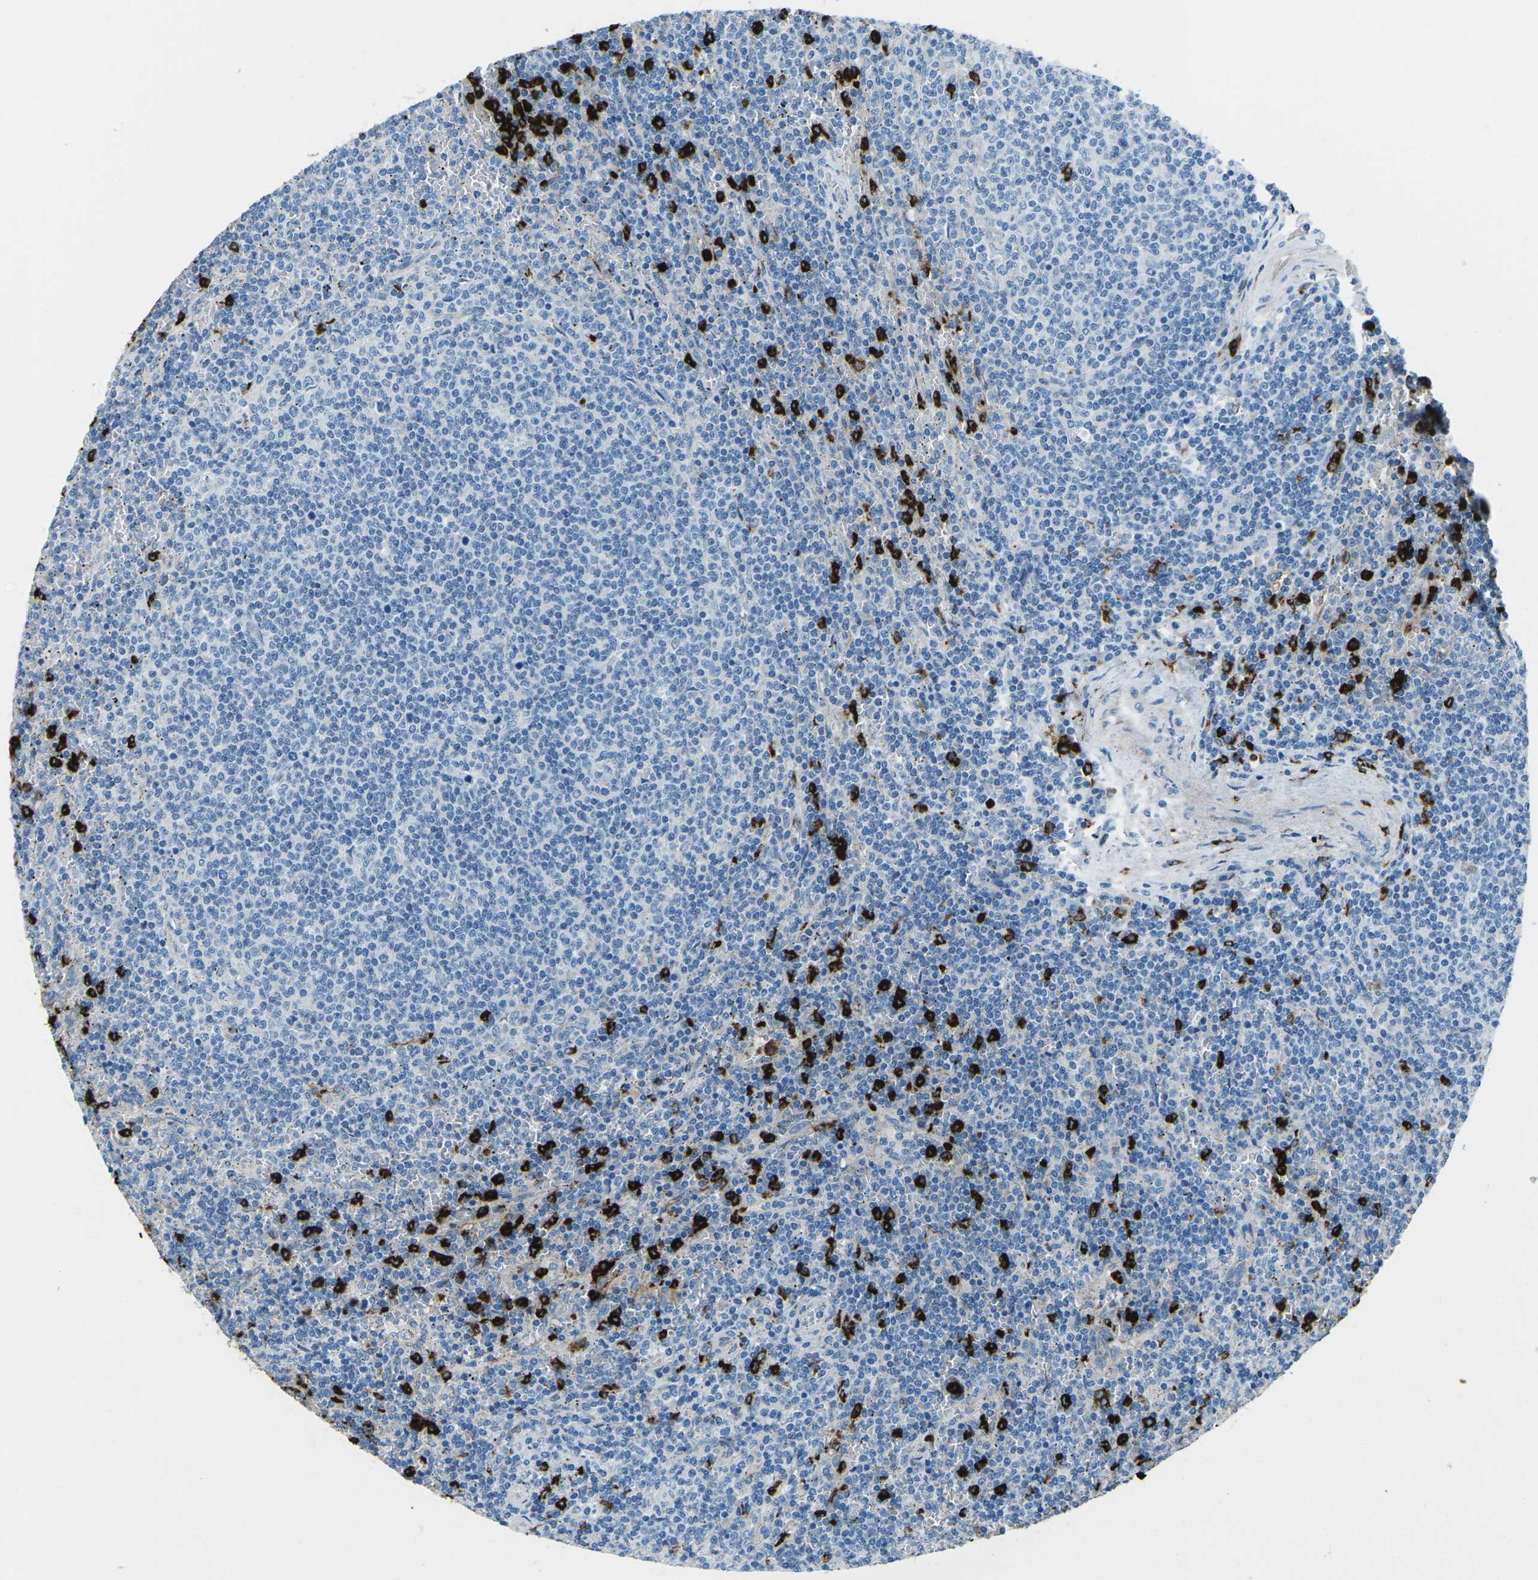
{"staining": {"intensity": "negative", "quantity": "none", "location": "none"}, "tissue": "lymphoma", "cell_type": "Tumor cells", "image_type": "cancer", "snomed": [{"axis": "morphology", "description": "Malignant lymphoma, non-Hodgkin's type, Low grade"}, {"axis": "topography", "description": "Spleen"}], "caption": "Immunohistochemical staining of low-grade malignant lymphoma, non-Hodgkin's type shows no significant positivity in tumor cells.", "gene": "FCN1", "patient": {"sex": "female", "age": 50}}